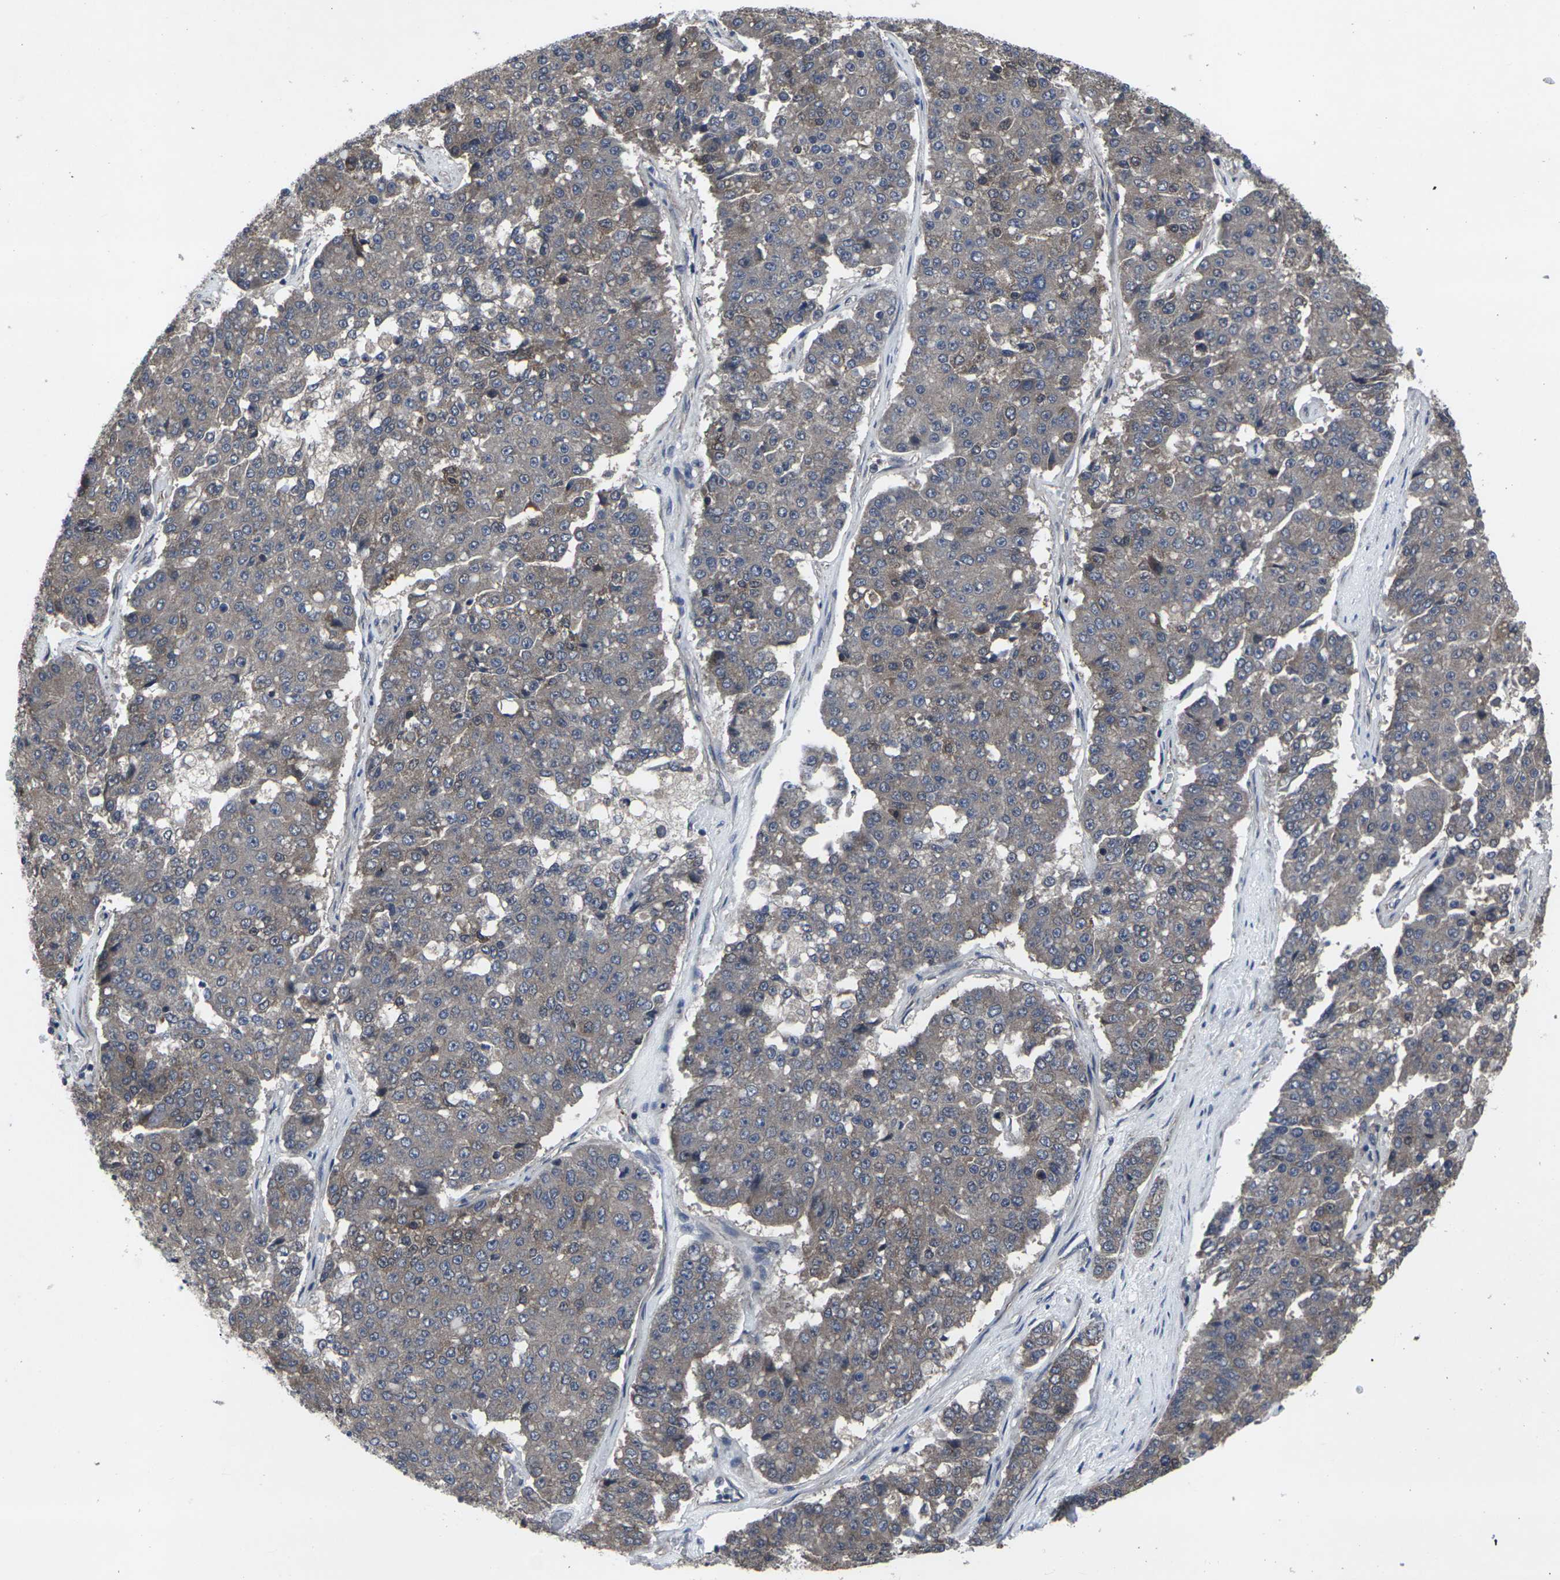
{"staining": {"intensity": "moderate", "quantity": ">75%", "location": "cytoplasmic/membranous"}, "tissue": "pancreatic cancer", "cell_type": "Tumor cells", "image_type": "cancer", "snomed": [{"axis": "morphology", "description": "Adenocarcinoma, NOS"}, {"axis": "topography", "description": "Pancreas"}], "caption": "Protein expression analysis of human pancreatic cancer (adenocarcinoma) reveals moderate cytoplasmic/membranous positivity in approximately >75% of tumor cells.", "gene": "MAPKAPK2", "patient": {"sex": "male", "age": 50}}